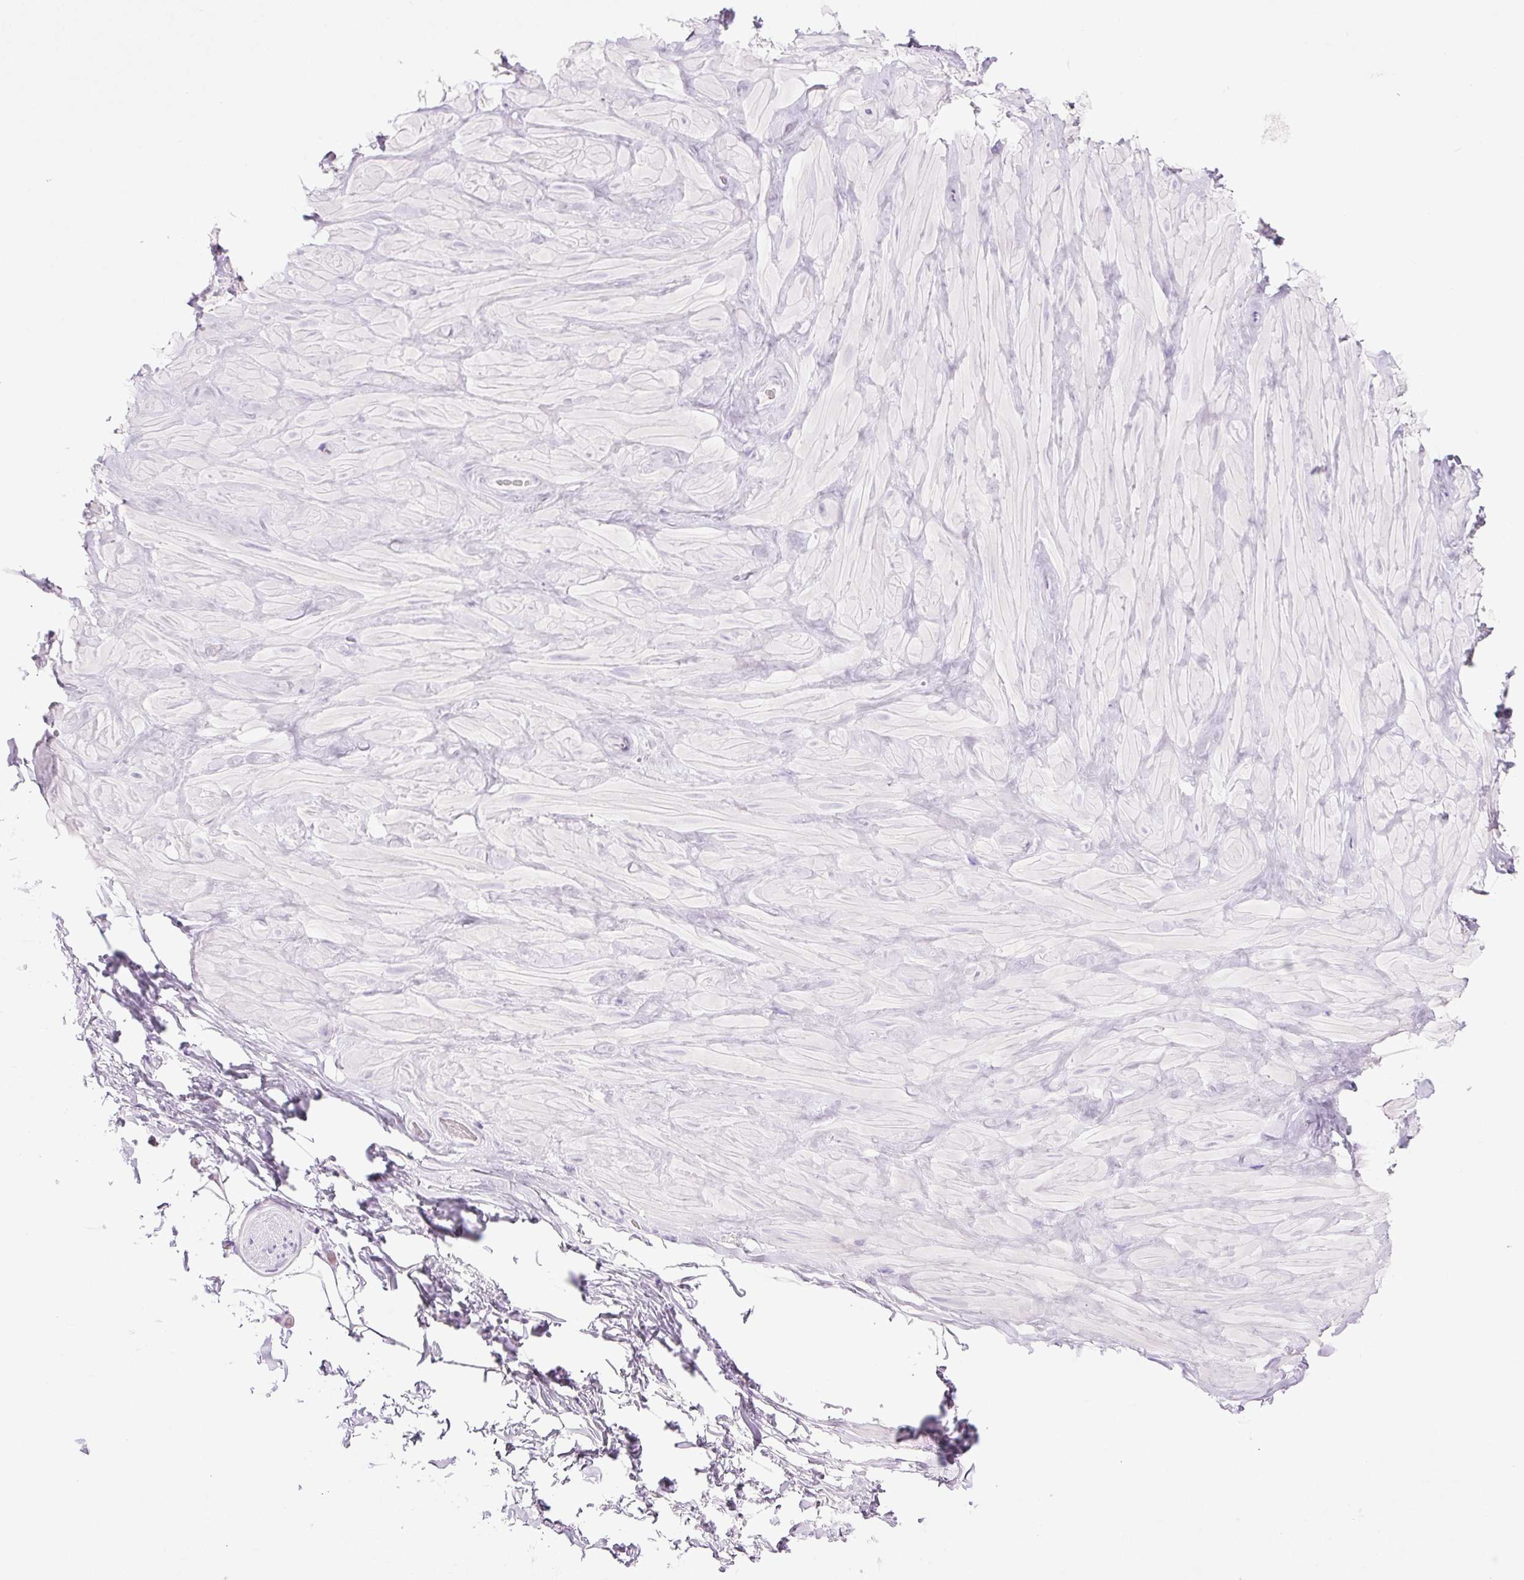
{"staining": {"intensity": "negative", "quantity": "none", "location": "none"}, "tissue": "adipose tissue", "cell_type": "Adipocytes", "image_type": "normal", "snomed": [{"axis": "morphology", "description": "Normal tissue, NOS"}, {"axis": "topography", "description": "Vascular tissue"}, {"axis": "topography", "description": "Peripheral nerve tissue"}], "caption": "Immunohistochemical staining of normal adipose tissue exhibits no significant positivity in adipocytes.", "gene": "TFF2", "patient": {"sex": "male", "age": 41}}